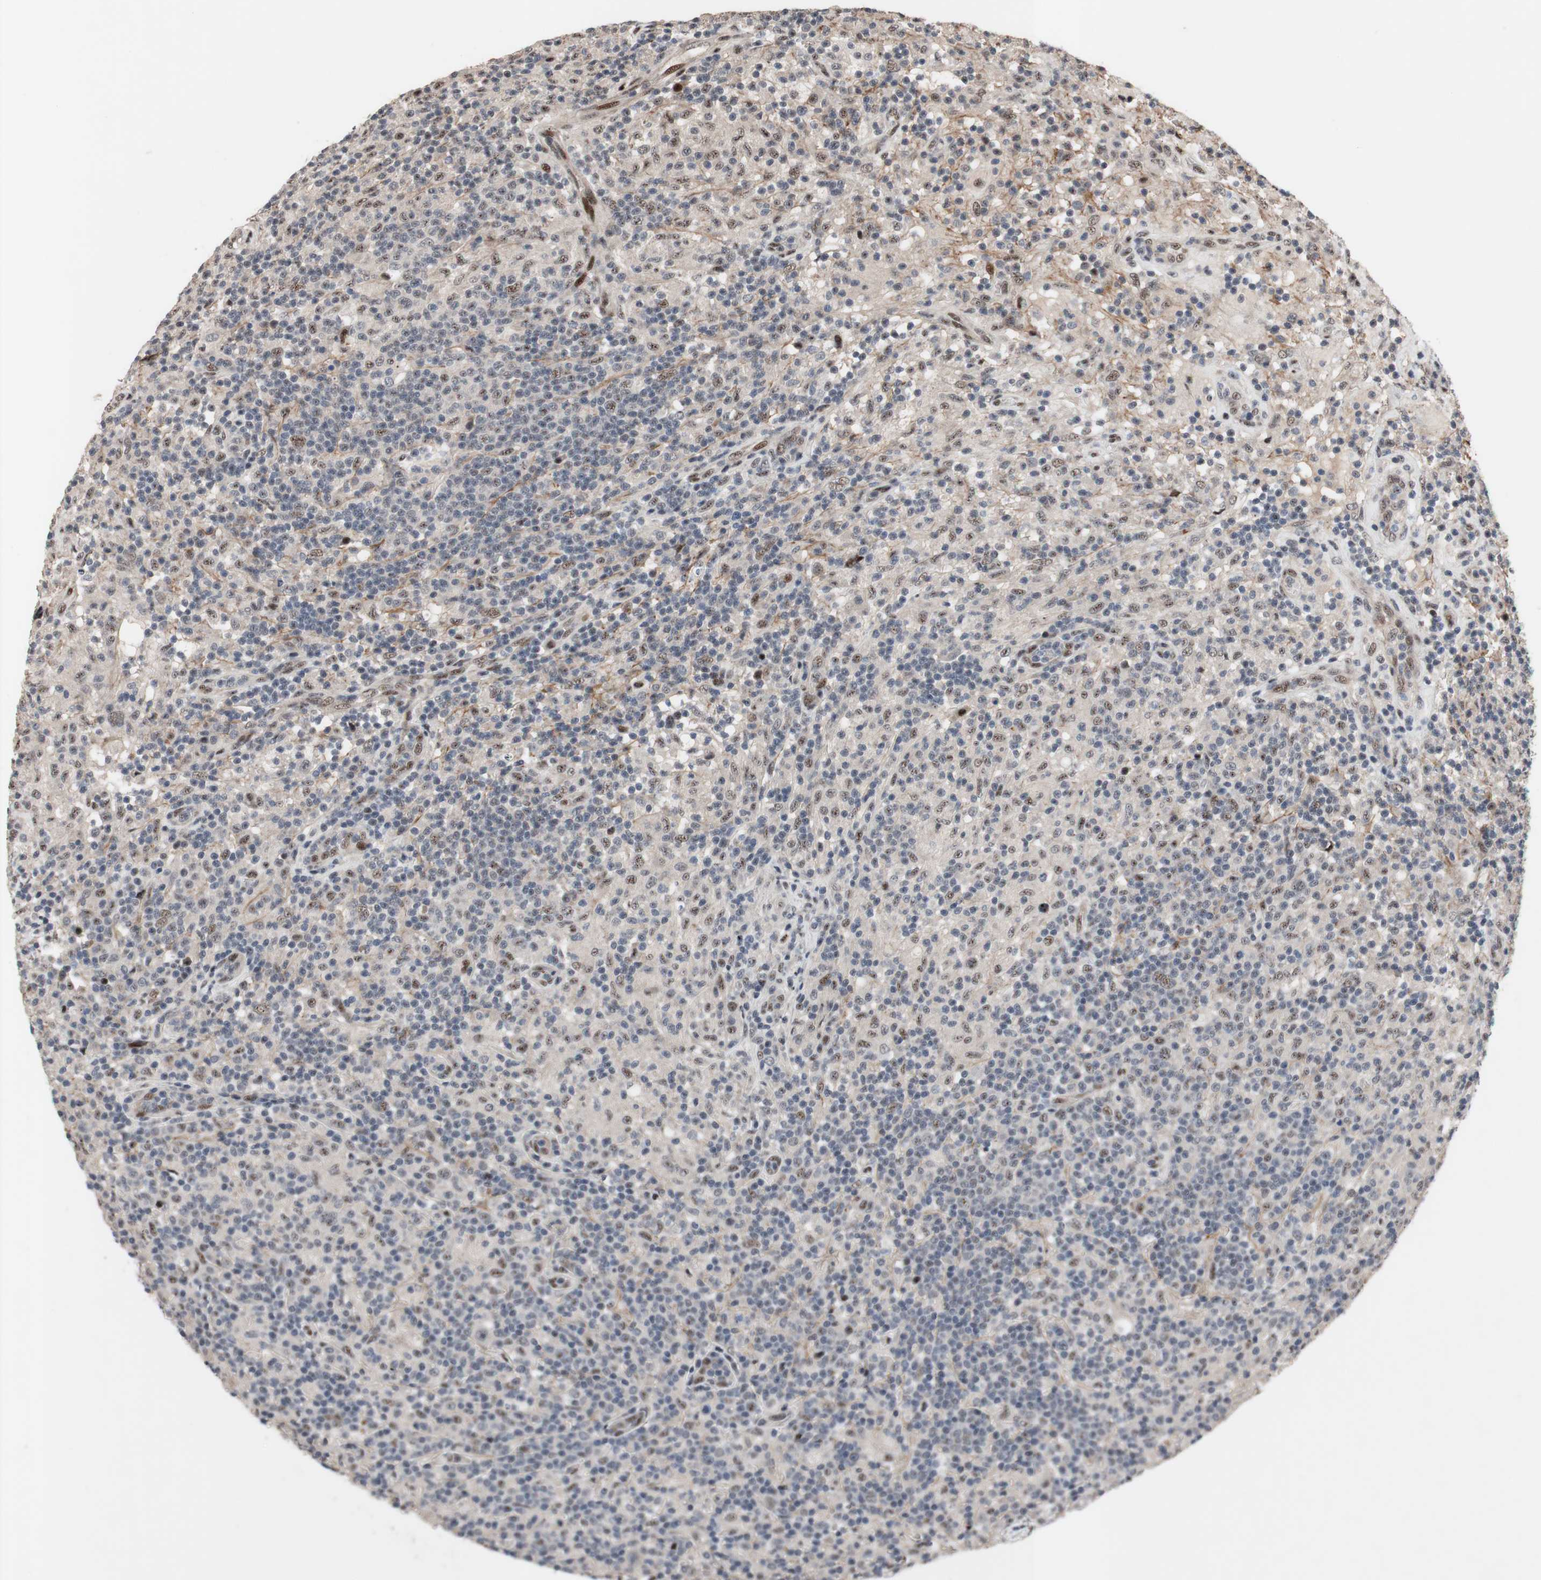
{"staining": {"intensity": "weak", "quantity": ">75%", "location": "nuclear"}, "tissue": "lymphoma", "cell_type": "Tumor cells", "image_type": "cancer", "snomed": [{"axis": "morphology", "description": "Hodgkin's disease, NOS"}, {"axis": "topography", "description": "Lymph node"}], "caption": "This is an image of immunohistochemistry staining of lymphoma, which shows weak staining in the nuclear of tumor cells.", "gene": "SOX7", "patient": {"sex": "male", "age": 70}}